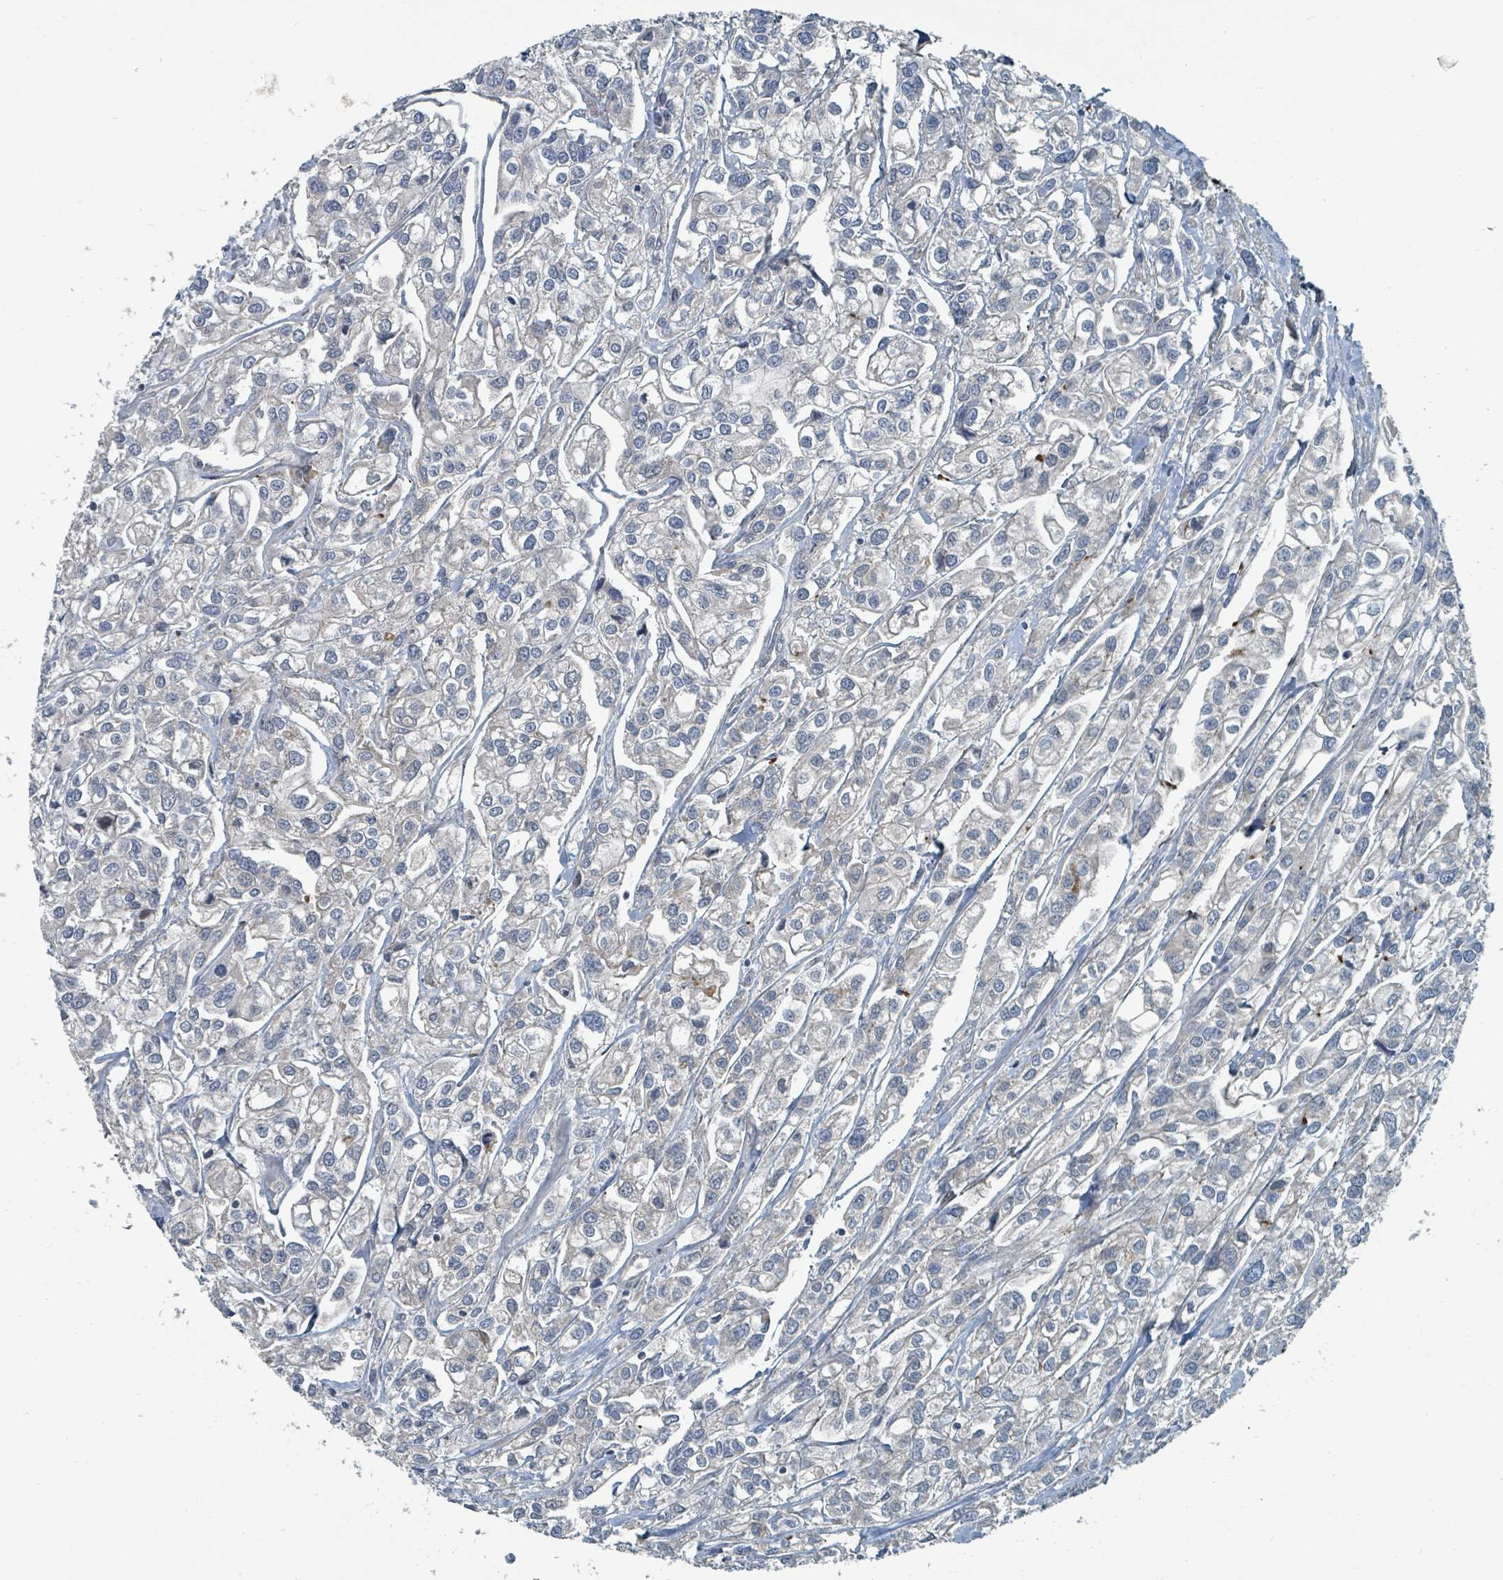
{"staining": {"intensity": "negative", "quantity": "none", "location": "none"}, "tissue": "urothelial cancer", "cell_type": "Tumor cells", "image_type": "cancer", "snomed": [{"axis": "morphology", "description": "Urothelial carcinoma, High grade"}, {"axis": "topography", "description": "Urinary bladder"}], "caption": "Immunohistochemistry (IHC) histopathology image of human urothelial cancer stained for a protein (brown), which shows no staining in tumor cells.", "gene": "SLC44A5", "patient": {"sex": "male", "age": 67}}